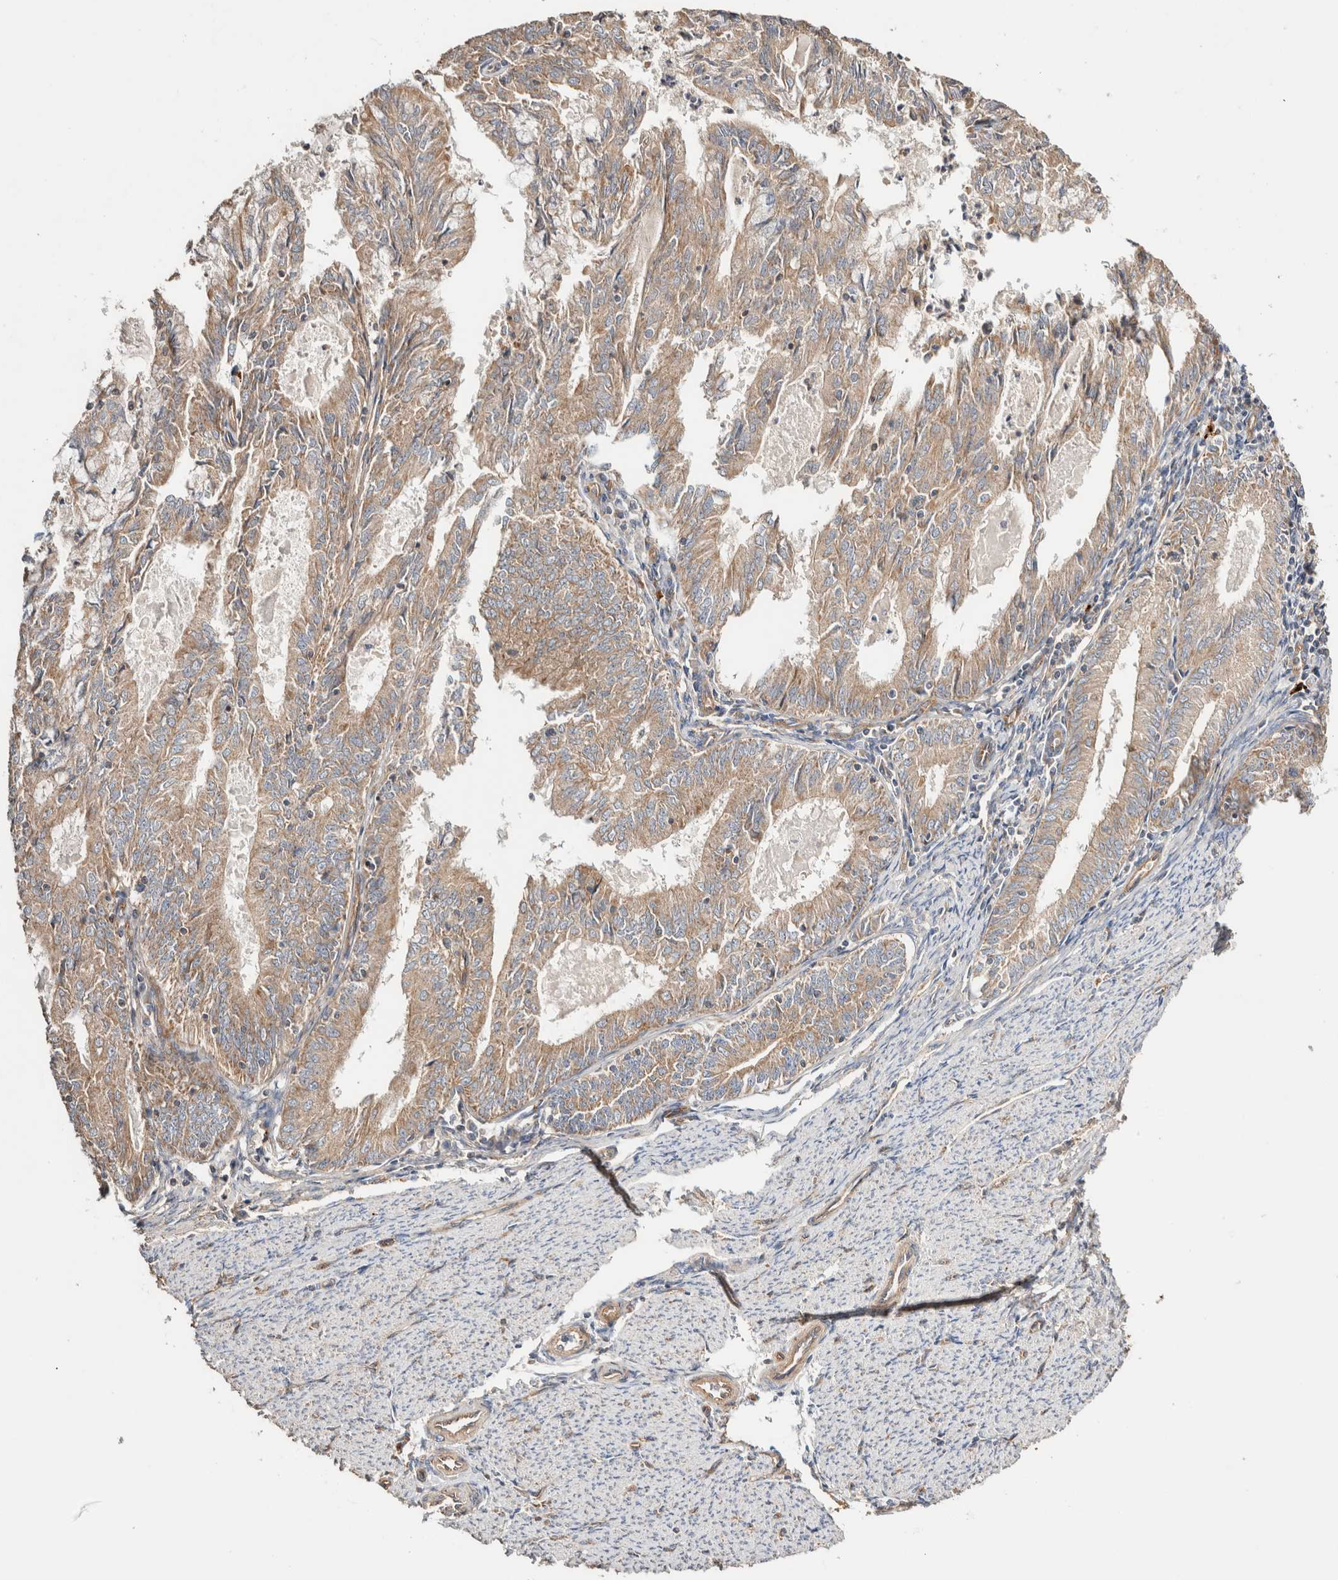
{"staining": {"intensity": "weak", "quantity": ">75%", "location": "cytoplasmic/membranous"}, "tissue": "endometrial cancer", "cell_type": "Tumor cells", "image_type": "cancer", "snomed": [{"axis": "morphology", "description": "Adenocarcinoma, NOS"}, {"axis": "topography", "description": "Endometrium"}], "caption": "Protein analysis of endometrial adenocarcinoma tissue reveals weak cytoplasmic/membranous staining in about >75% of tumor cells. Immunohistochemistry (ihc) stains the protein in brown and the nuclei are stained blue.", "gene": "B3GNTL1", "patient": {"sex": "female", "age": 57}}